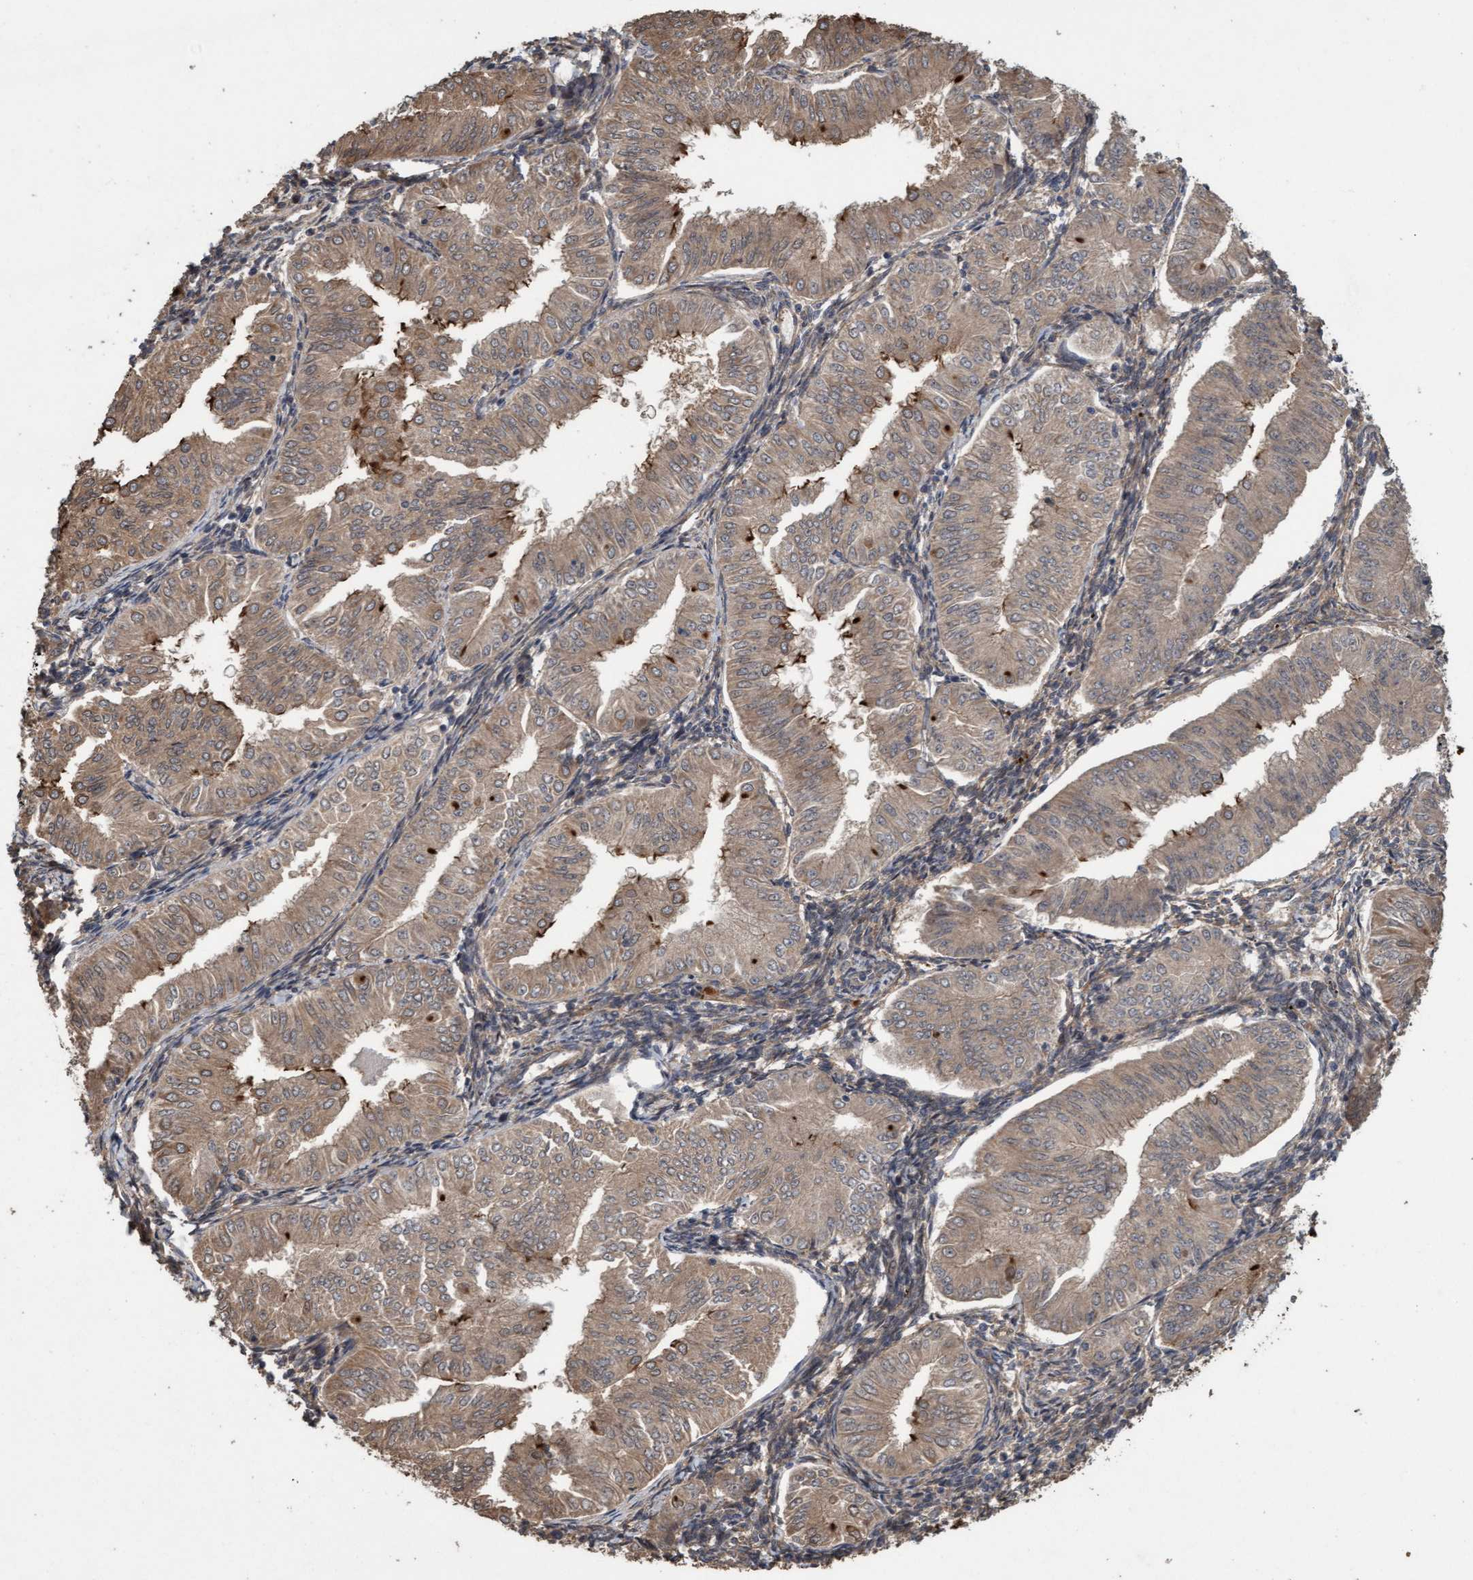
{"staining": {"intensity": "moderate", "quantity": ">75%", "location": "cytoplasmic/membranous"}, "tissue": "endometrial cancer", "cell_type": "Tumor cells", "image_type": "cancer", "snomed": [{"axis": "morphology", "description": "Normal tissue, NOS"}, {"axis": "morphology", "description": "Adenocarcinoma, NOS"}, {"axis": "topography", "description": "Endometrium"}], "caption": "Protein analysis of endometrial cancer (adenocarcinoma) tissue demonstrates moderate cytoplasmic/membranous expression in about >75% of tumor cells.", "gene": "CDC42EP4", "patient": {"sex": "female", "age": 53}}